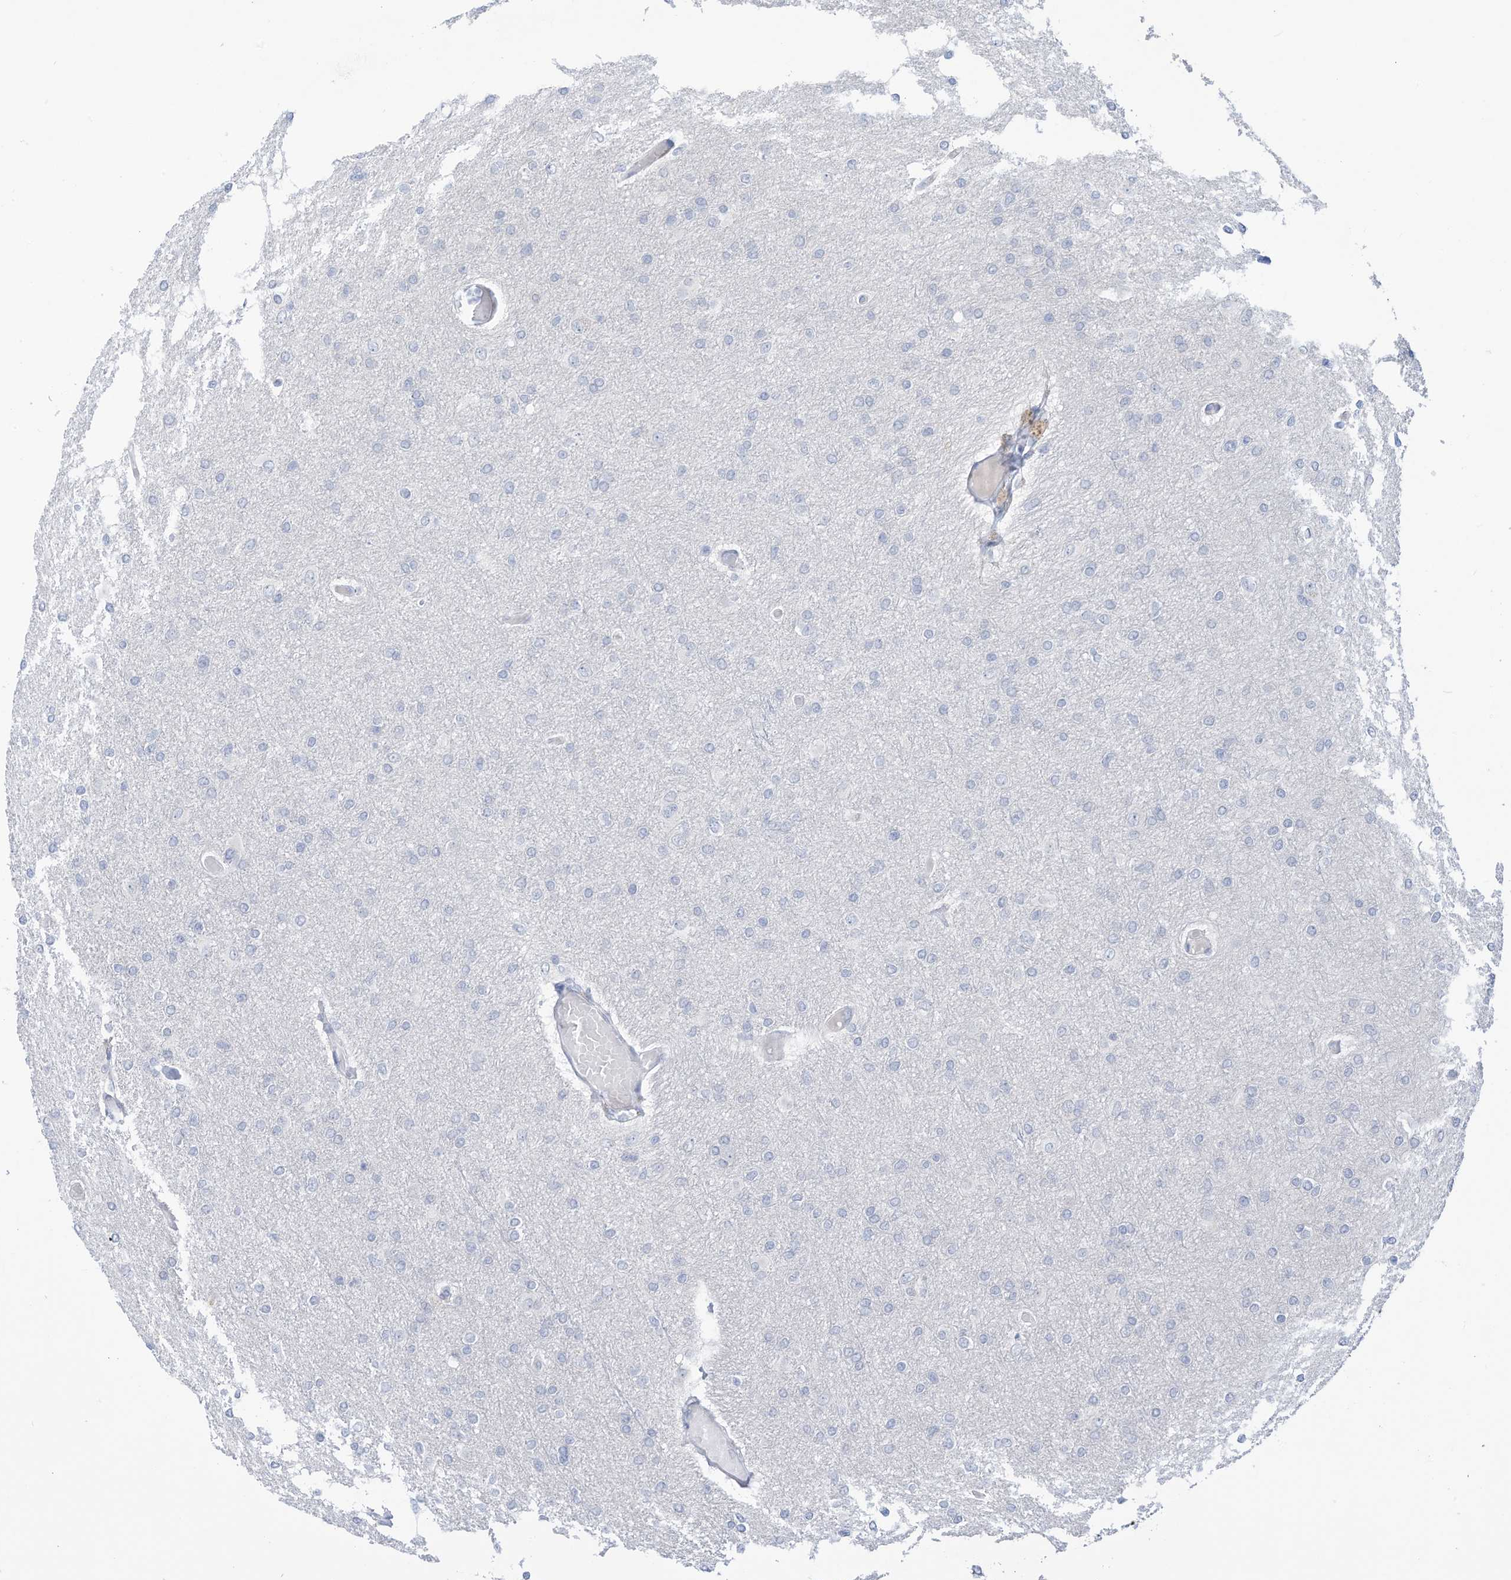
{"staining": {"intensity": "negative", "quantity": "none", "location": "none"}, "tissue": "glioma", "cell_type": "Tumor cells", "image_type": "cancer", "snomed": [{"axis": "morphology", "description": "Glioma, malignant, High grade"}, {"axis": "topography", "description": "Cerebral cortex"}], "caption": "High power microscopy micrograph of an immunohistochemistry image of glioma, revealing no significant positivity in tumor cells.", "gene": "ZNF292", "patient": {"sex": "female", "age": 36}}